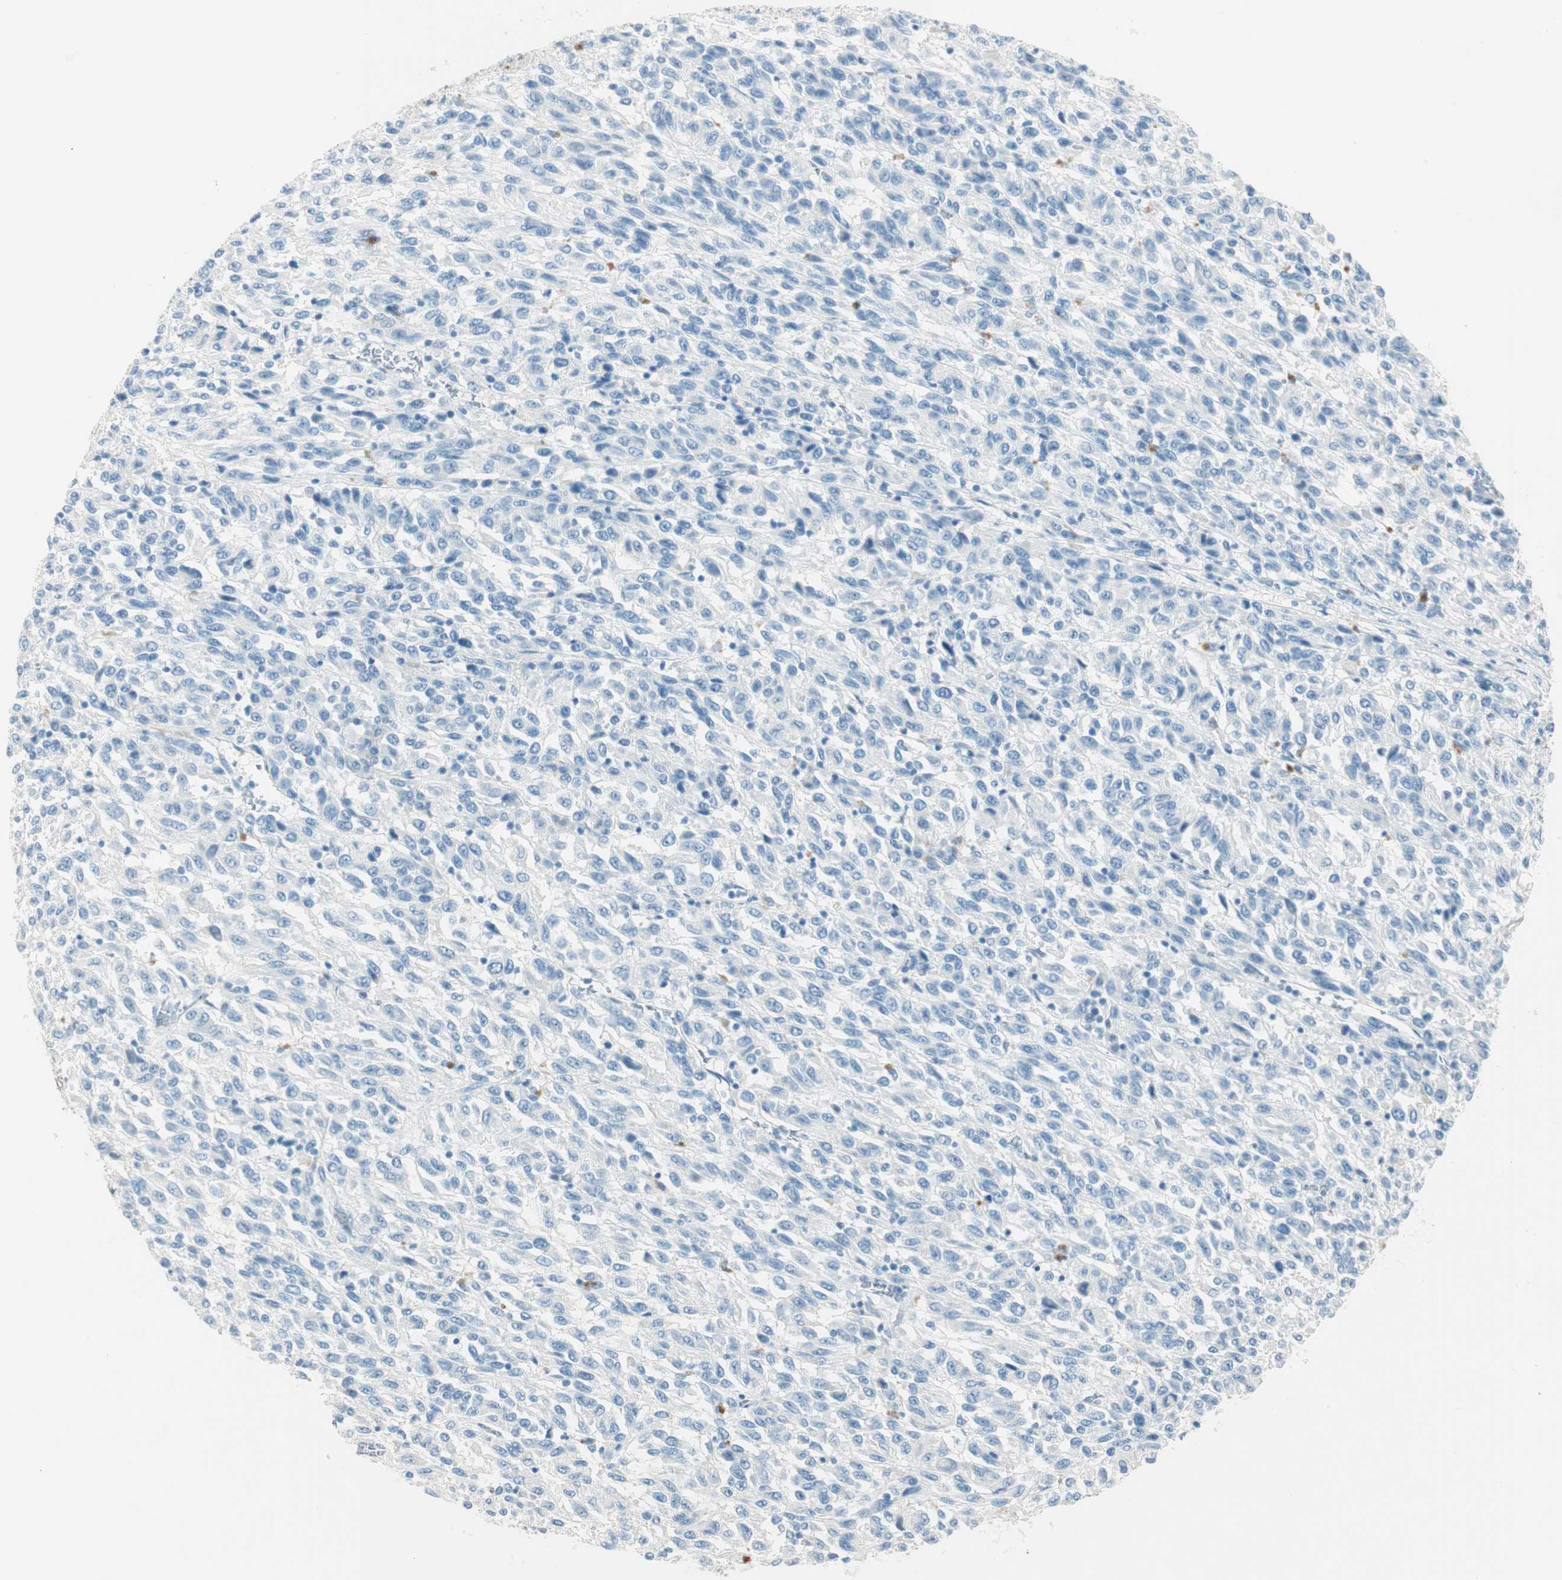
{"staining": {"intensity": "negative", "quantity": "none", "location": "none"}, "tissue": "melanoma", "cell_type": "Tumor cells", "image_type": "cancer", "snomed": [{"axis": "morphology", "description": "Malignant melanoma, Metastatic site"}, {"axis": "topography", "description": "Lung"}], "caption": "DAB immunohistochemical staining of human melanoma demonstrates no significant staining in tumor cells. (DAB immunohistochemistry (IHC) with hematoxylin counter stain).", "gene": "HPGD", "patient": {"sex": "male", "age": 64}}